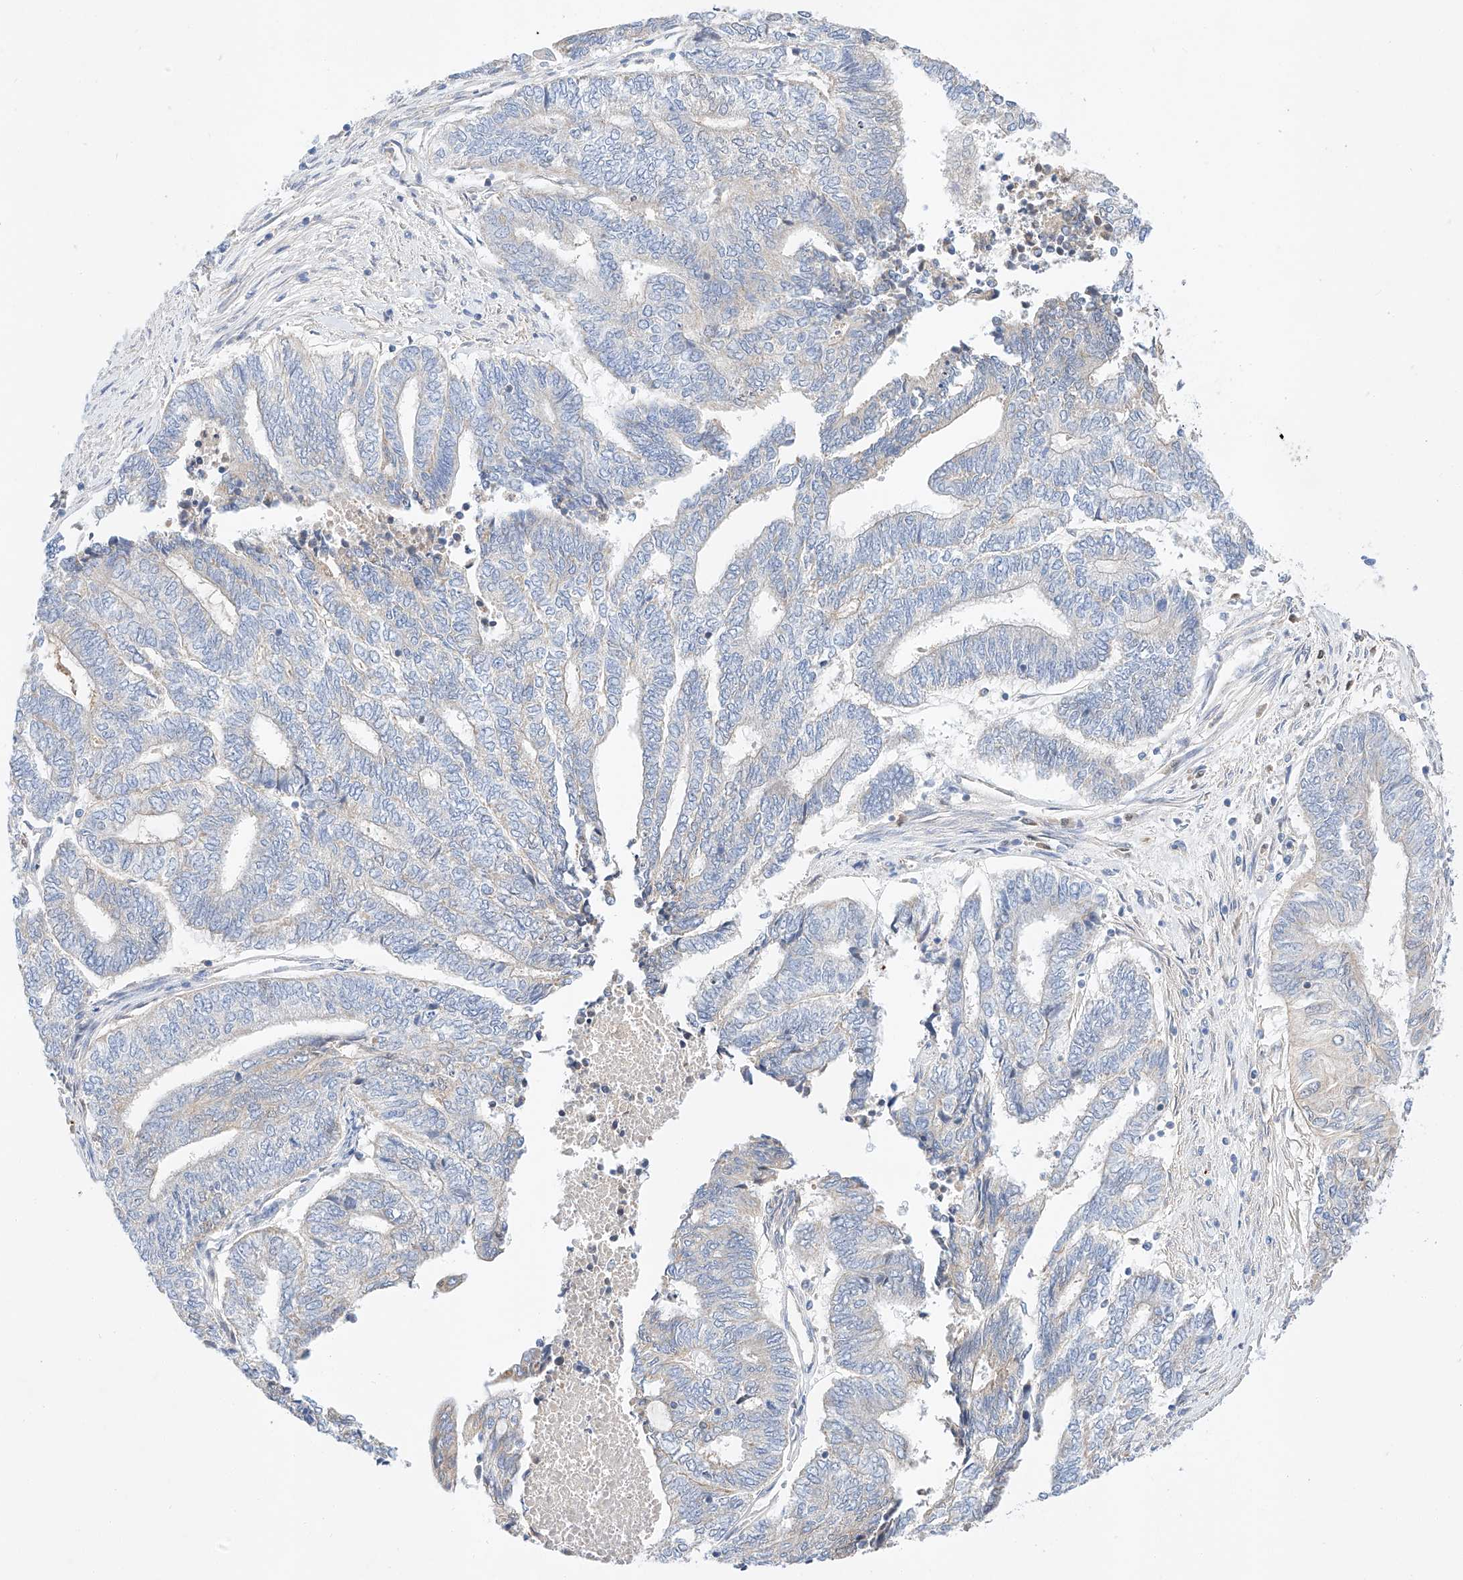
{"staining": {"intensity": "negative", "quantity": "none", "location": "none"}, "tissue": "endometrial cancer", "cell_type": "Tumor cells", "image_type": "cancer", "snomed": [{"axis": "morphology", "description": "Adenocarcinoma, NOS"}, {"axis": "topography", "description": "Uterus"}, {"axis": "topography", "description": "Endometrium"}], "caption": "This is an immunohistochemistry image of endometrial adenocarcinoma. There is no positivity in tumor cells.", "gene": "C6orf118", "patient": {"sex": "female", "age": 70}}